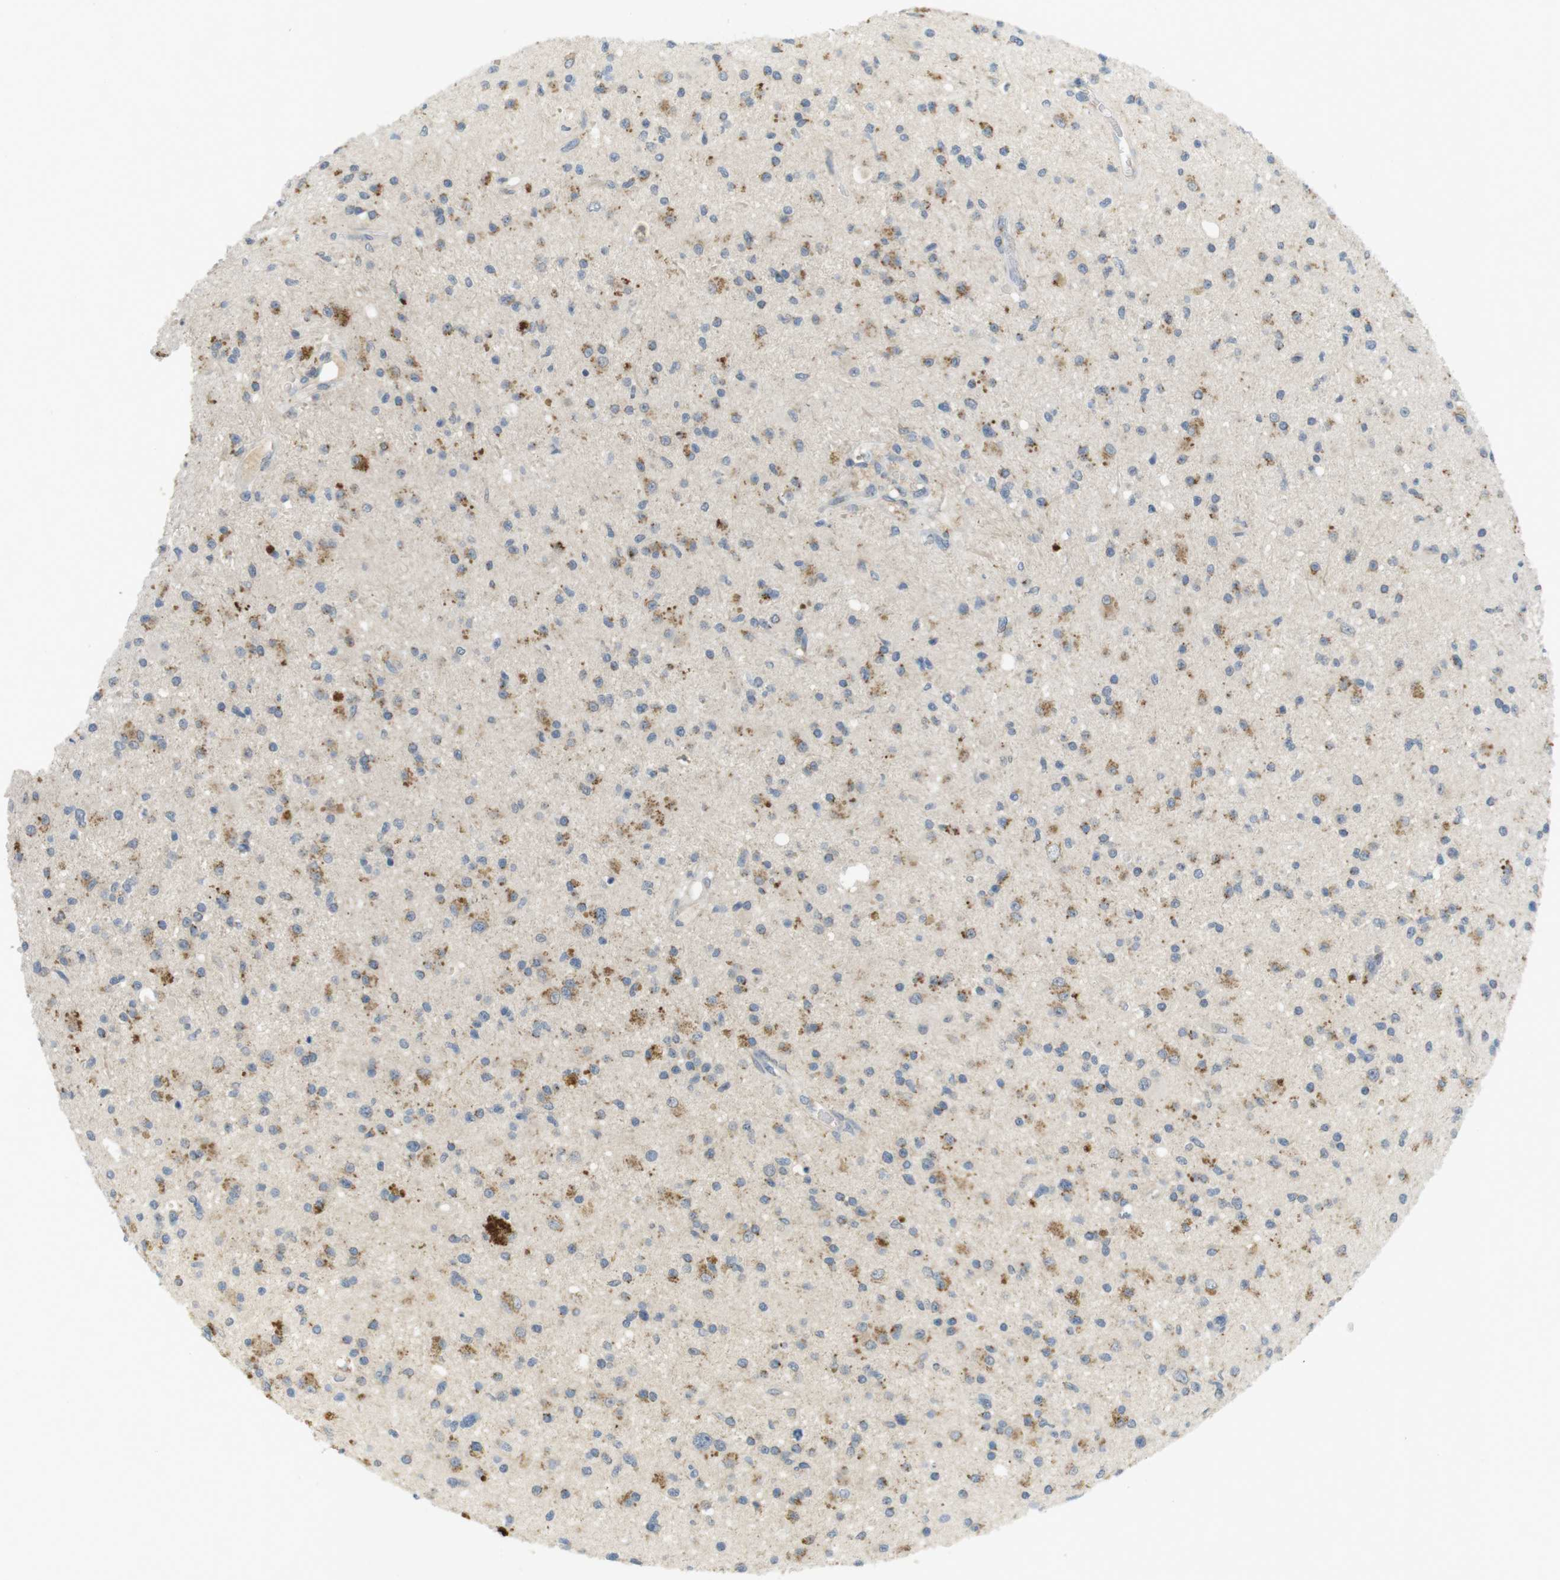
{"staining": {"intensity": "moderate", "quantity": ">75%", "location": "cytoplasmic/membranous"}, "tissue": "glioma", "cell_type": "Tumor cells", "image_type": "cancer", "snomed": [{"axis": "morphology", "description": "Glioma, malignant, High grade"}, {"axis": "topography", "description": "Brain"}], "caption": "An image of glioma stained for a protein exhibits moderate cytoplasmic/membranous brown staining in tumor cells.", "gene": "YIPF3", "patient": {"sex": "male", "age": 33}}